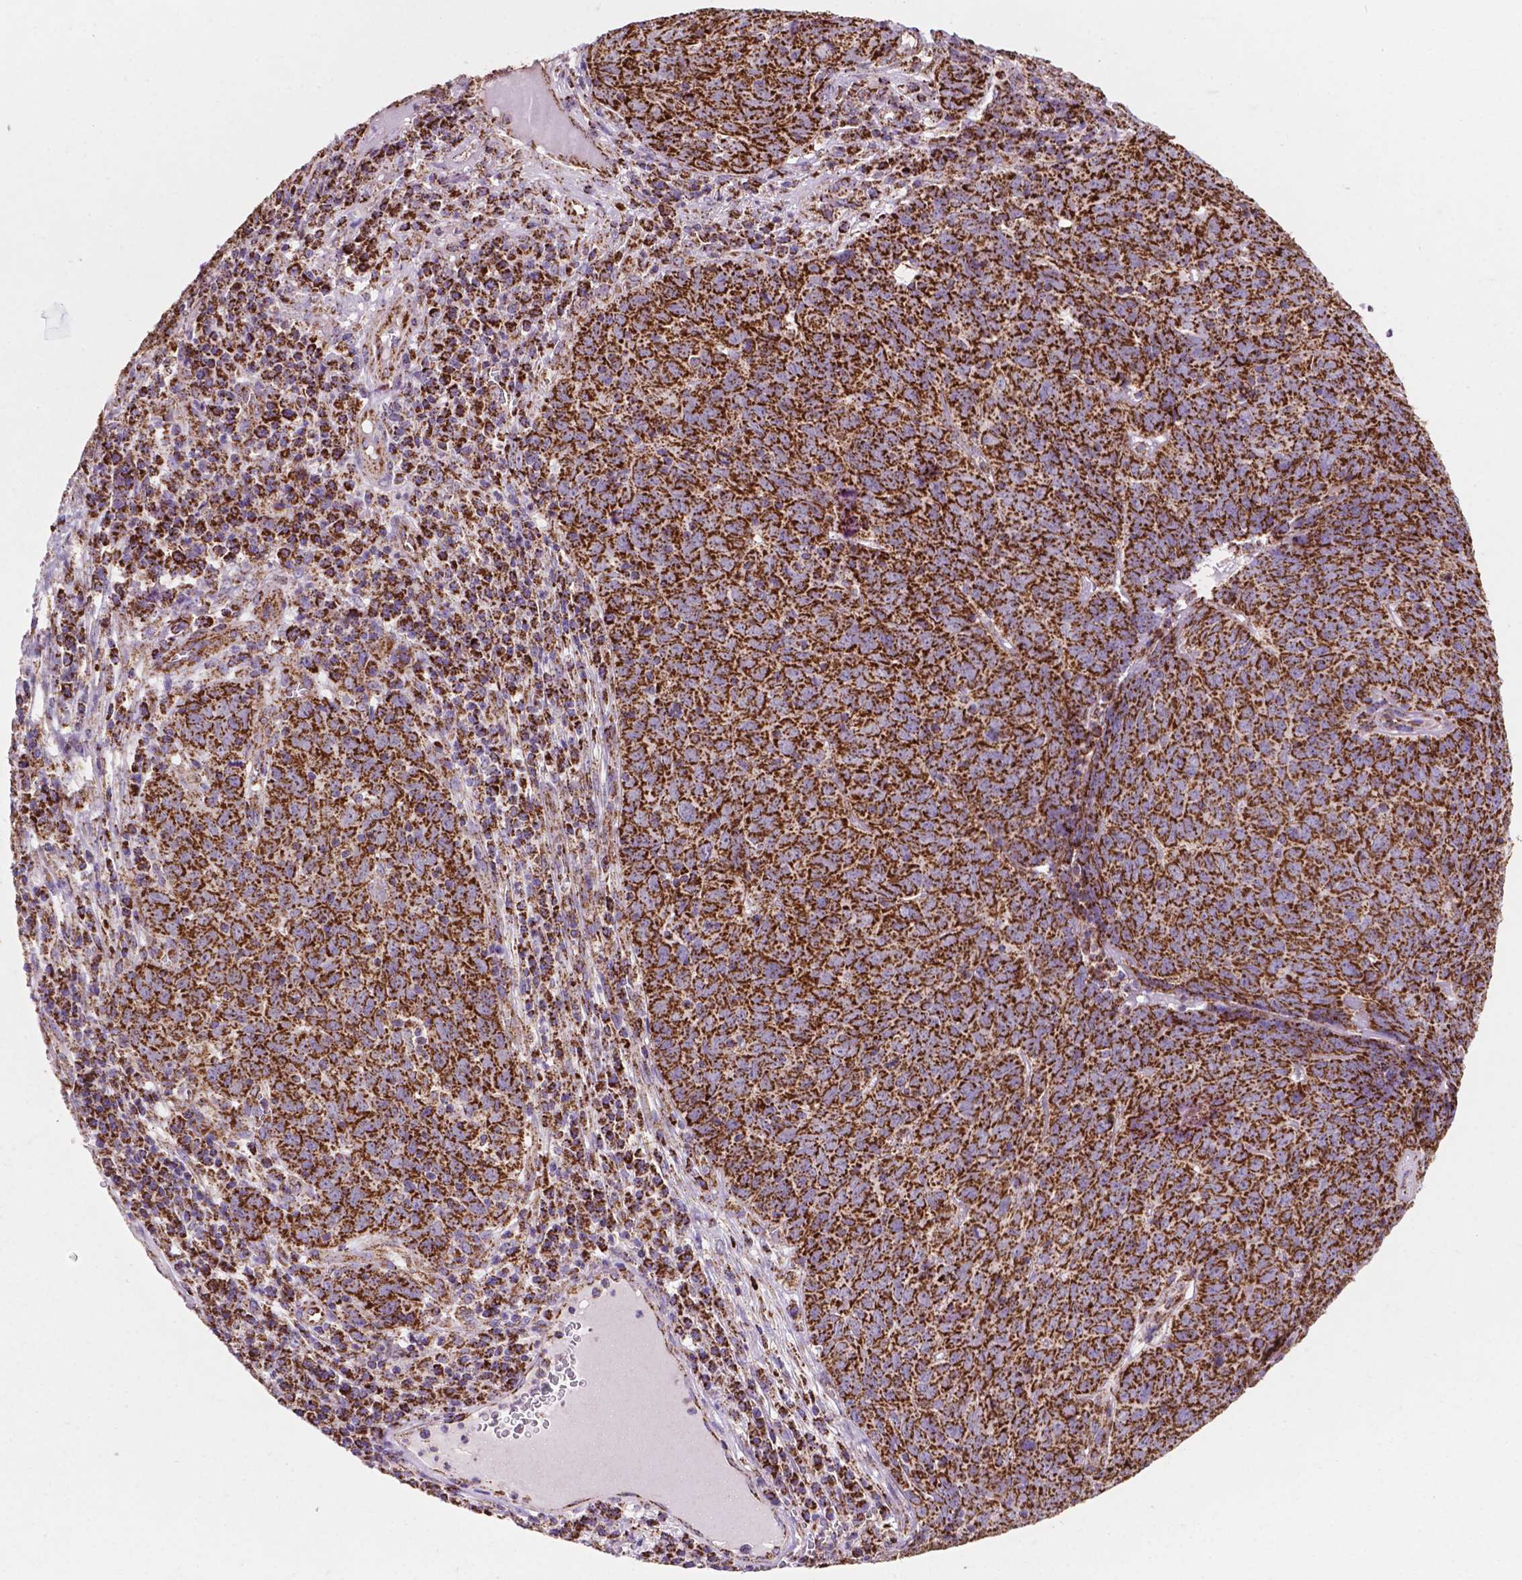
{"staining": {"intensity": "strong", "quantity": ">75%", "location": "cytoplasmic/membranous"}, "tissue": "skin cancer", "cell_type": "Tumor cells", "image_type": "cancer", "snomed": [{"axis": "morphology", "description": "Squamous cell carcinoma, NOS"}, {"axis": "topography", "description": "Skin"}, {"axis": "topography", "description": "Anal"}], "caption": "A photomicrograph of squamous cell carcinoma (skin) stained for a protein reveals strong cytoplasmic/membranous brown staining in tumor cells.", "gene": "HSPD1", "patient": {"sex": "female", "age": 51}}